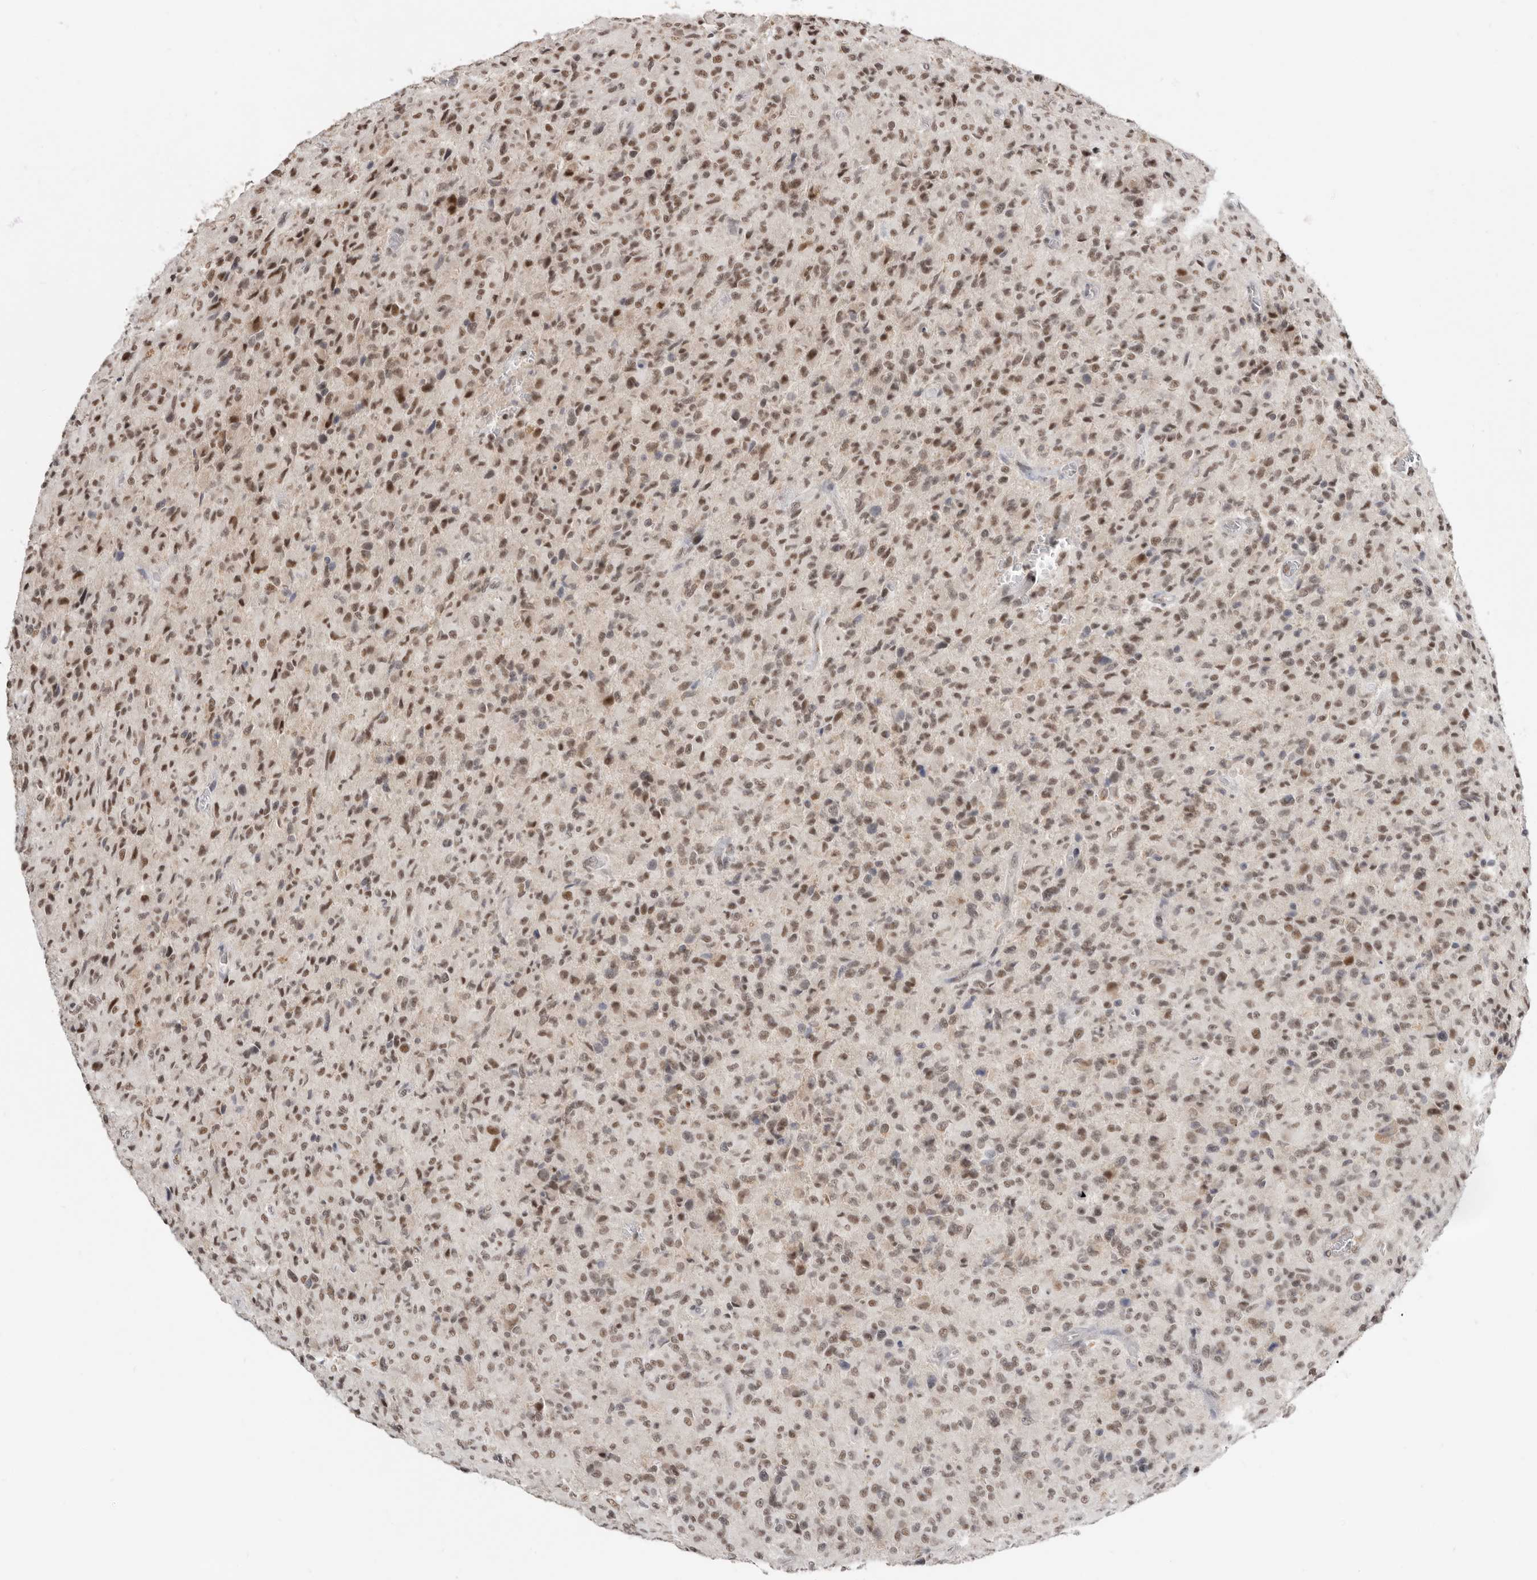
{"staining": {"intensity": "moderate", "quantity": ">75%", "location": "nuclear"}, "tissue": "glioma", "cell_type": "Tumor cells", "image_type": "cancer", "snomed": [{"axis": "morphology", "description": "Glioma, malignant, High grade"}, {"axis": "topography", "description": "Brain"}], "caption": "A high-resolution histopathology image shows immunohistochemistry staining of malignant high-grade glioma, which demonstrates moderate nuclear staining in about >75% of tumor cells.", "gene": "BRCA2", "patient": {"sex": "female", "age": 57}}